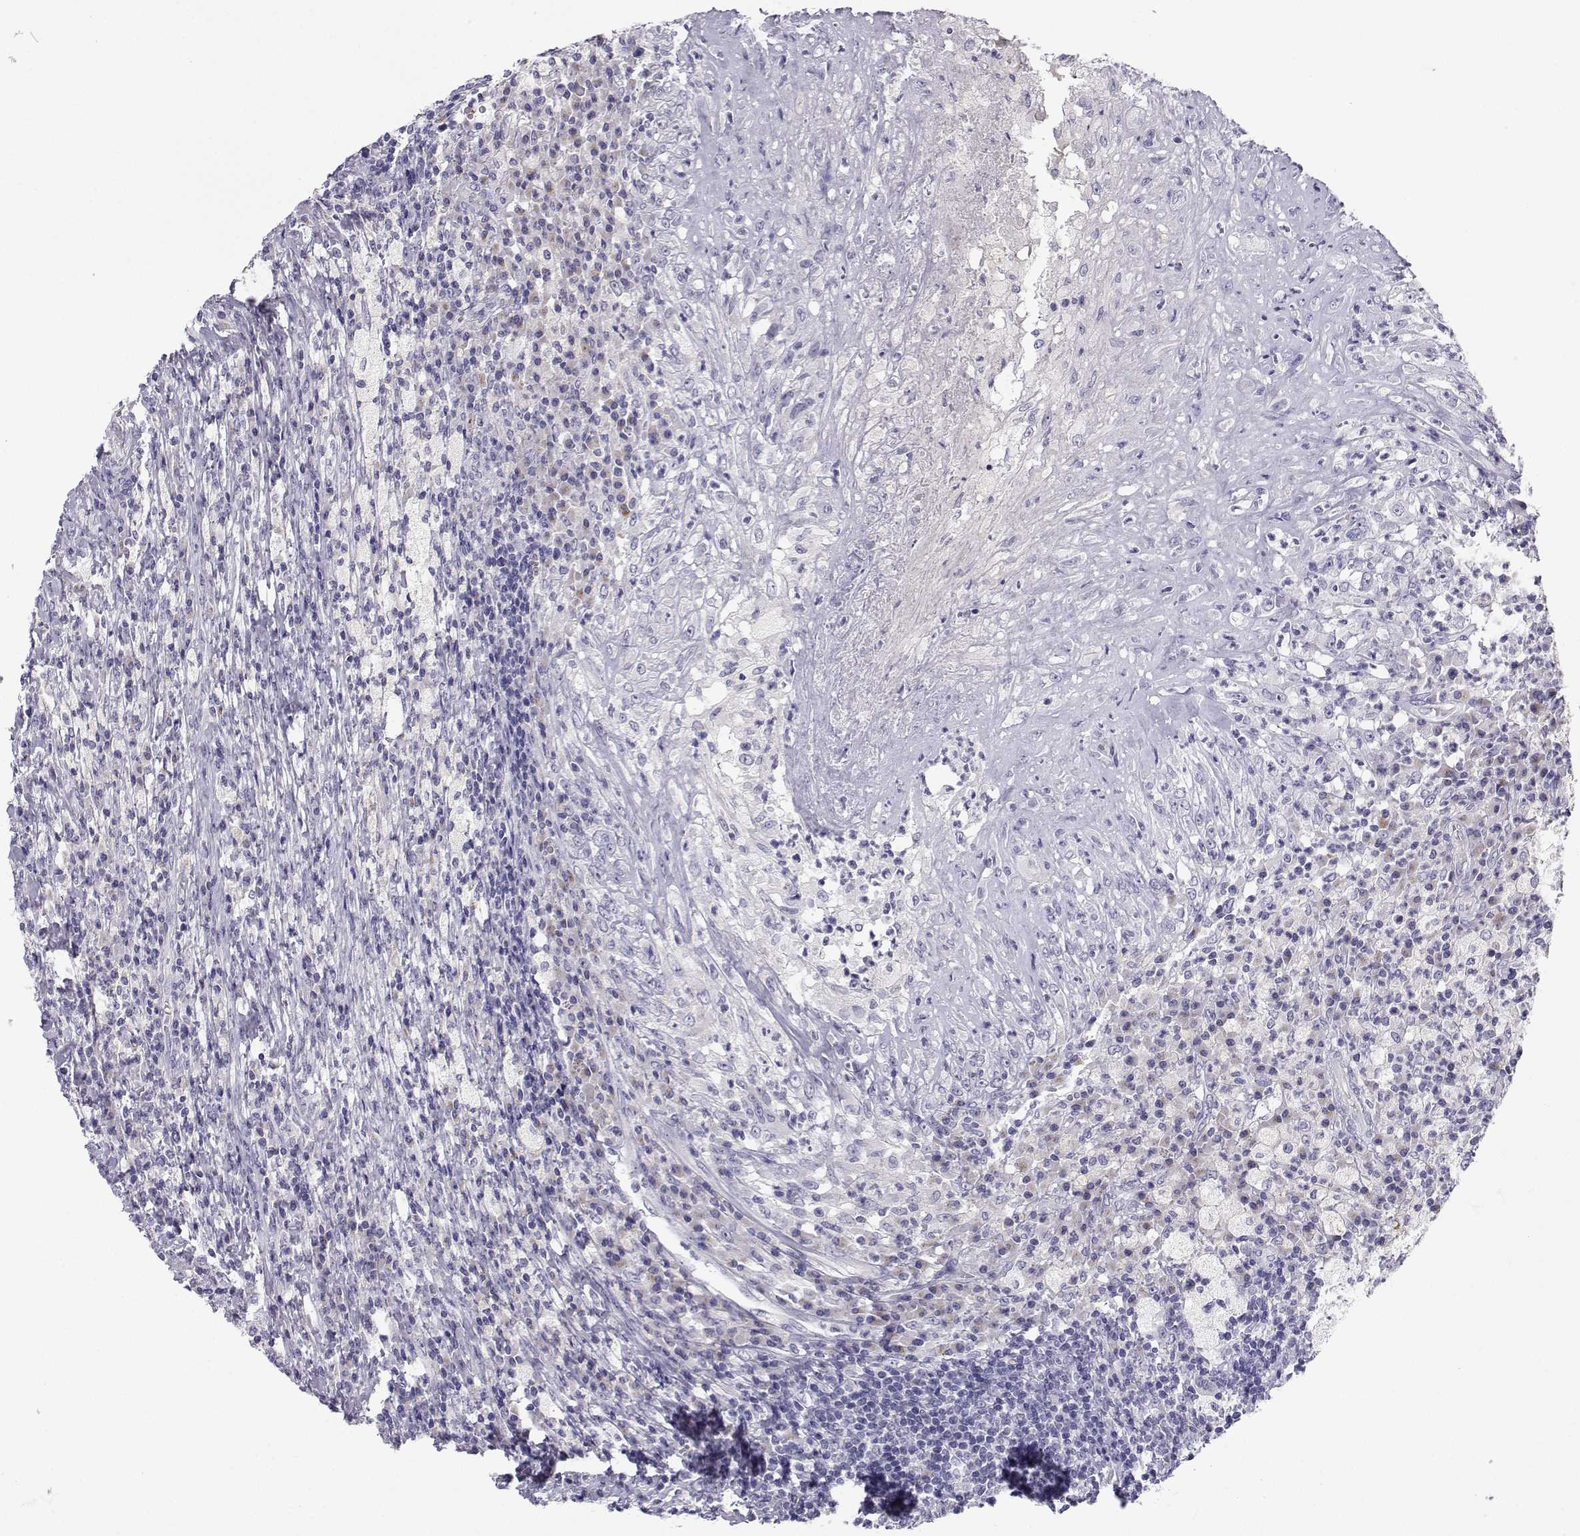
{"staining": {"intensity": "negative", "quantity": "none", "location": "none"}, "tissue": "testis cancer", "cell_type": "Tumor cells", "image_type": "cancer", "snomed": [{"axis": "morphology", "description": "Necrosis, NOS"}, {"axis": "morphology", "description": "Carcinoma, Embryonal, NOS"}, {"axis": "topography", "description": "Testis"}], "caption": "Tumor cells are negative for protein expression in human testis embryonal carcinoma.", "gene": "SLC6A3", "patient": {"sex": "male", "age": 19}}